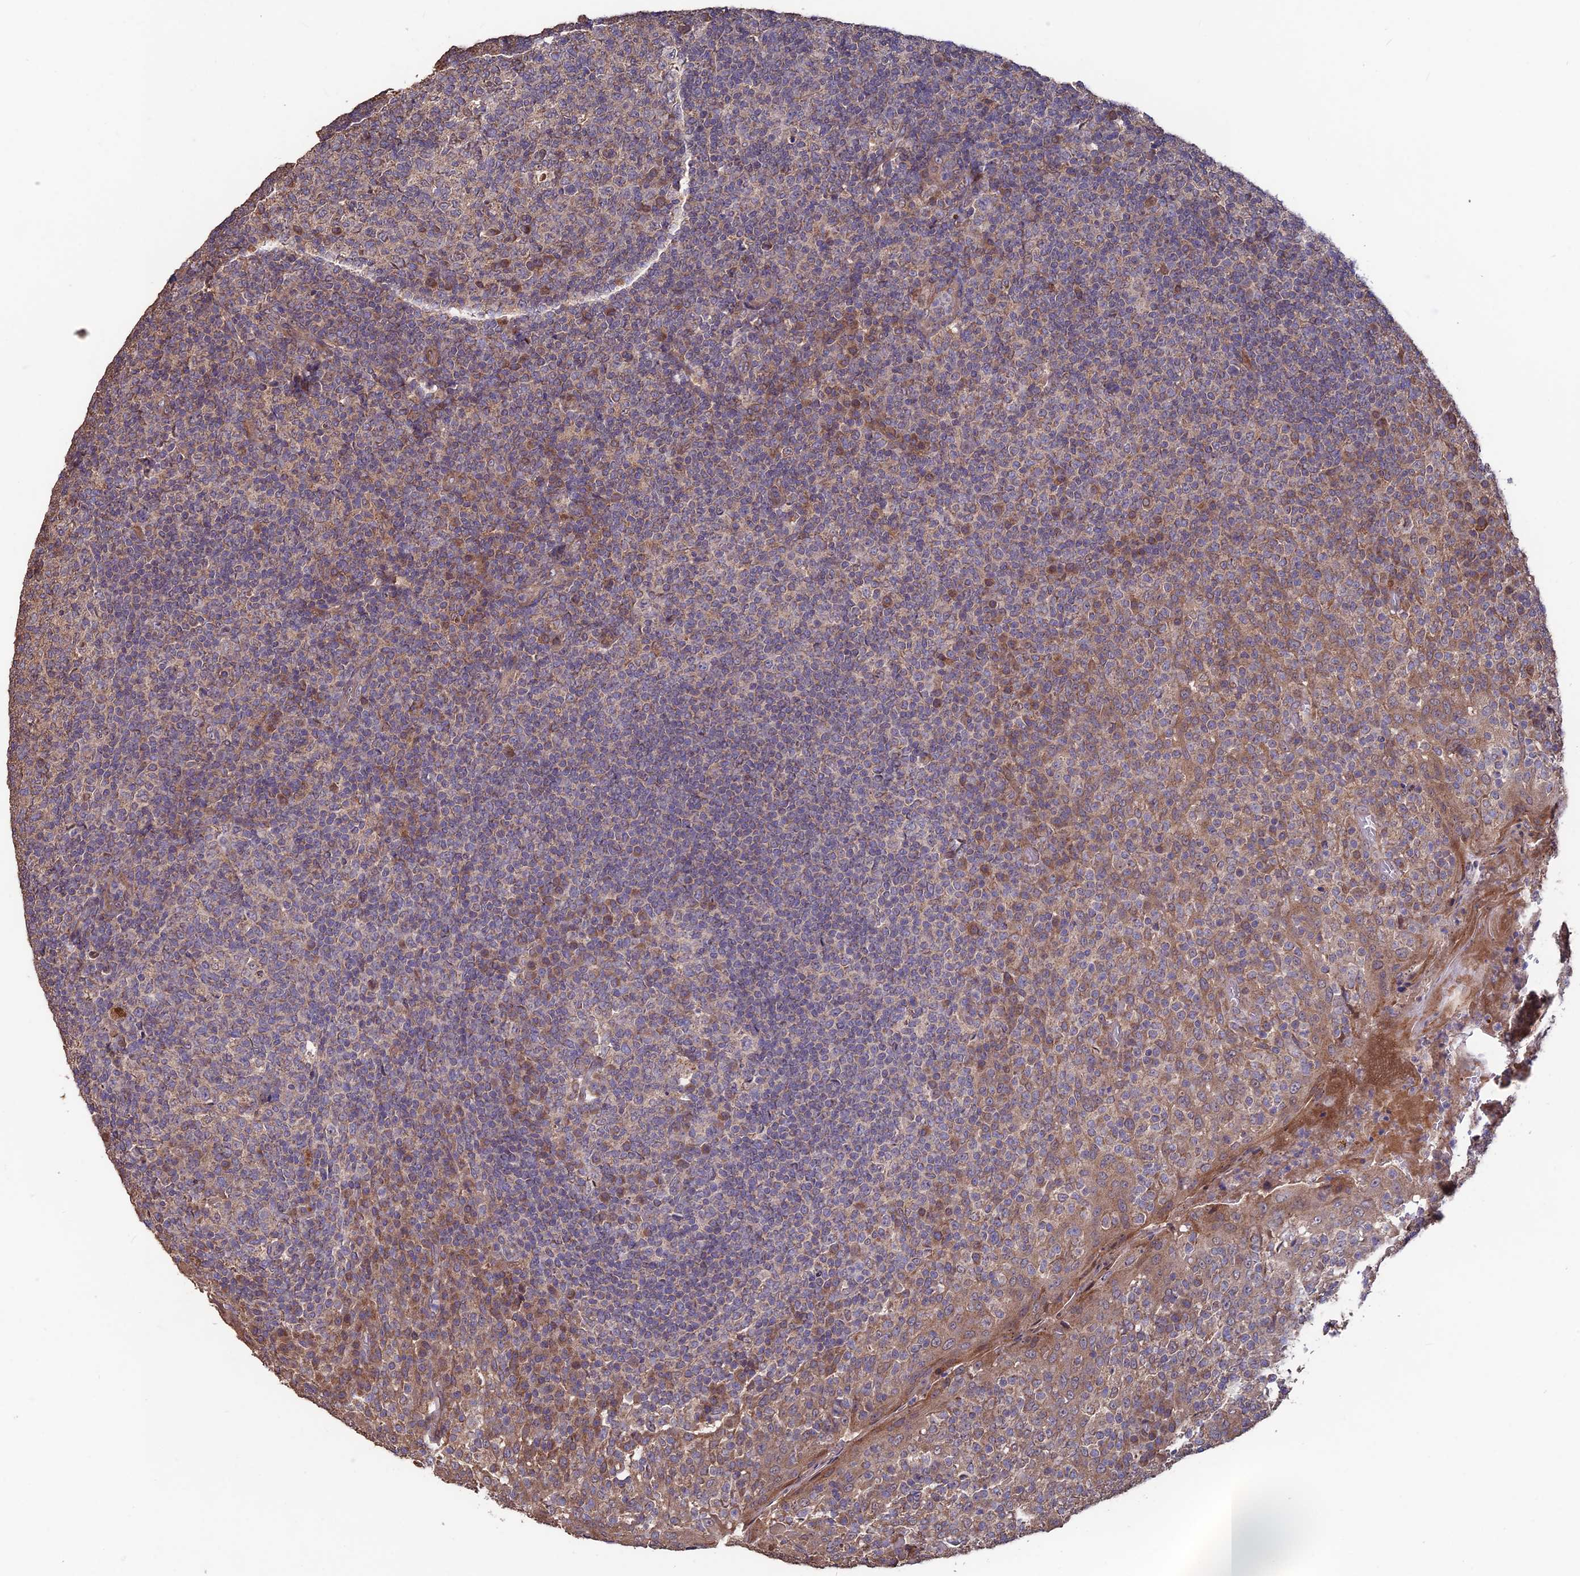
{"staining": {"intensity": "moderate", "quantity": "<25%", "location": "cytoplasmic/membranous"}, "tissue": "tonsil", "cell_type": "Germinal center cells", "image_type": "normal", "snomed": [{"axis": "morphology", "description": "Normal tissue, NOS"}, {"axis": "topography", "description": "Tonsil"}], "caption": "A low amount of moderate cytoplasmic/membranous positivity is identified in about <25% of germinal center cells in benign tonsil. (DAB (3,3'-diaminobenzidine) = brown stain, brightfield microscopy at high magnification).", "gene": "SHISA5", "patient": {"sex": "female", "age": 19}}